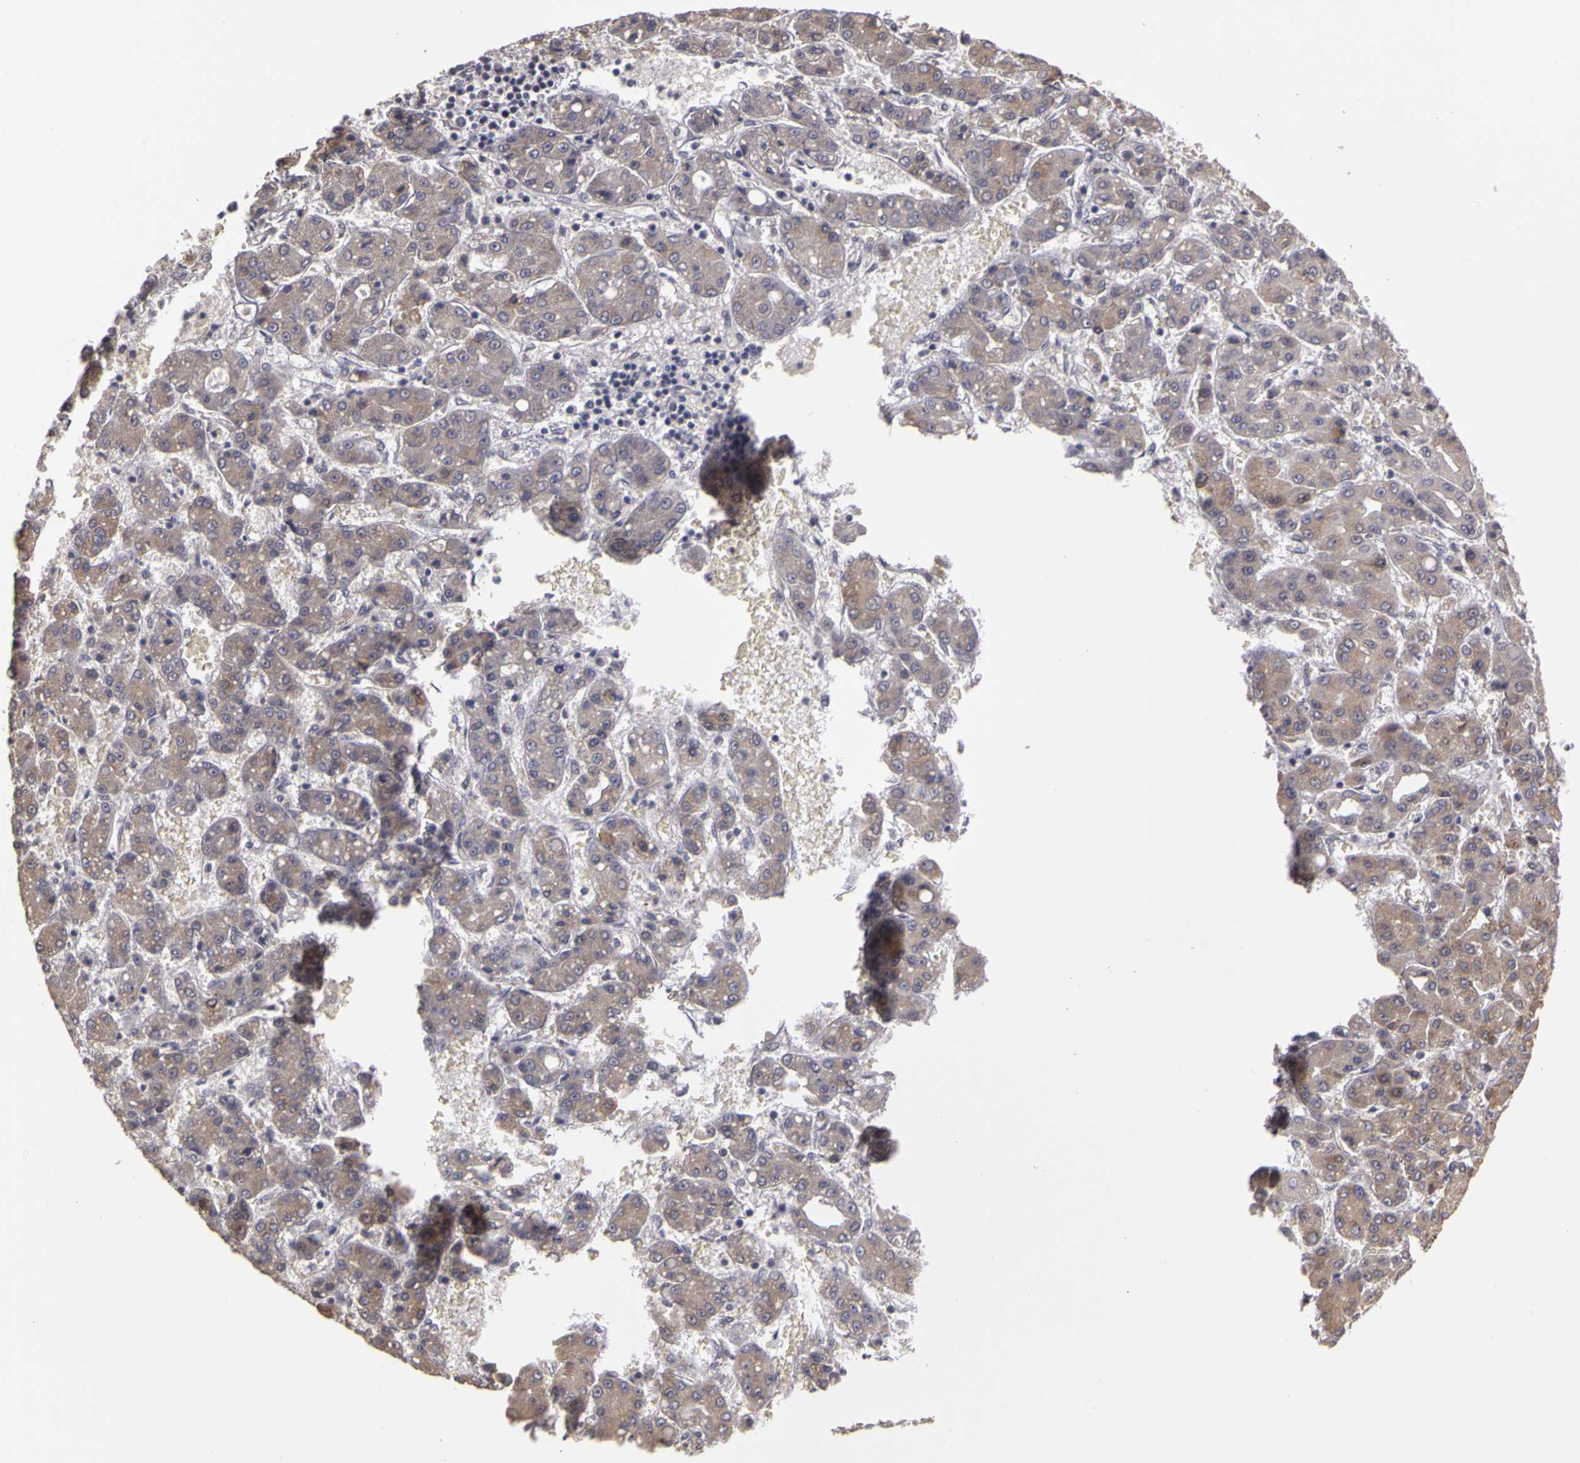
{"staining": {"intensity": "weak", "quantity": "25%-75%", "location": "cytoplasmic/membranous"}, "tissue": "liver cancer", "cell_type": "Tumor cells", "image_type": "cancer", "snomed": [{"axis": "morphology", "description": "Carcinoma, Hepatocellular, NOS"}, {"axis": "topography", "description": "Liver"}], "caption": "Human liver cancer (hepatocellular carcinoma) stained with a brown dye exhibits weak cytoplasmic/membranous positive staining in approximately 25%-75% of tumor cells.", "gene": "FRMD7", "patient": {"sex": "male", "age": 69}}